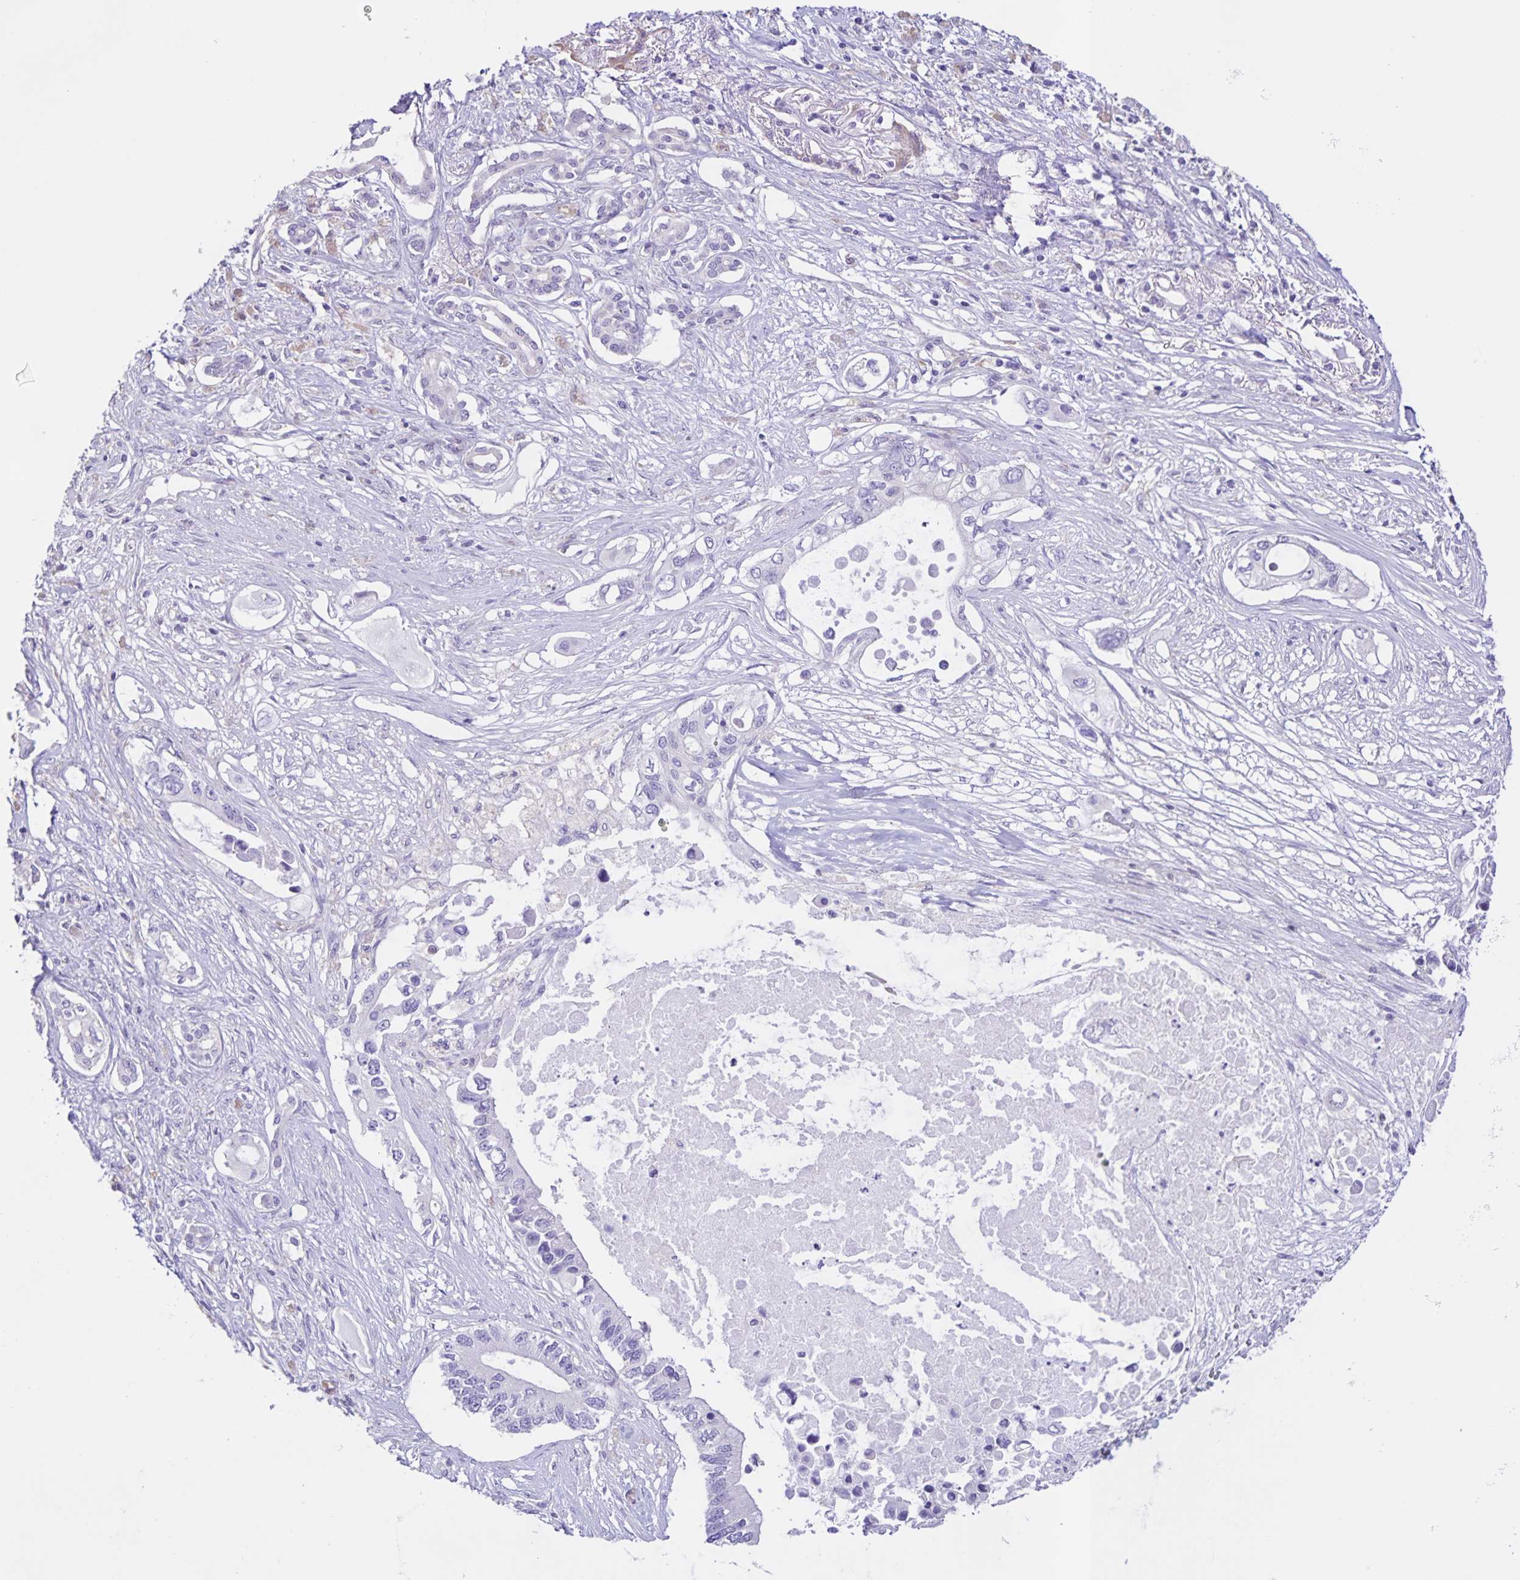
{"staining": {"intensity": "negative", "quantity": "none", "location": "none"}, "tissue": "pancreatic cancer", "cell_type": "Tumor cells", "image_type": "cancer", "snomed": [{"axis": "morphology", "description": "Adenocarcinoma, NOS"}, {"axis": "topography", "description": "Pancreas"}], "caption": "This is an immunohistochemistry (IHC) micrograph of adenocarcinoma (pancreatic). There is no expression in tumor cells.", "gene": "BOLL", "patient": {"sex": "female", "age": 63}}